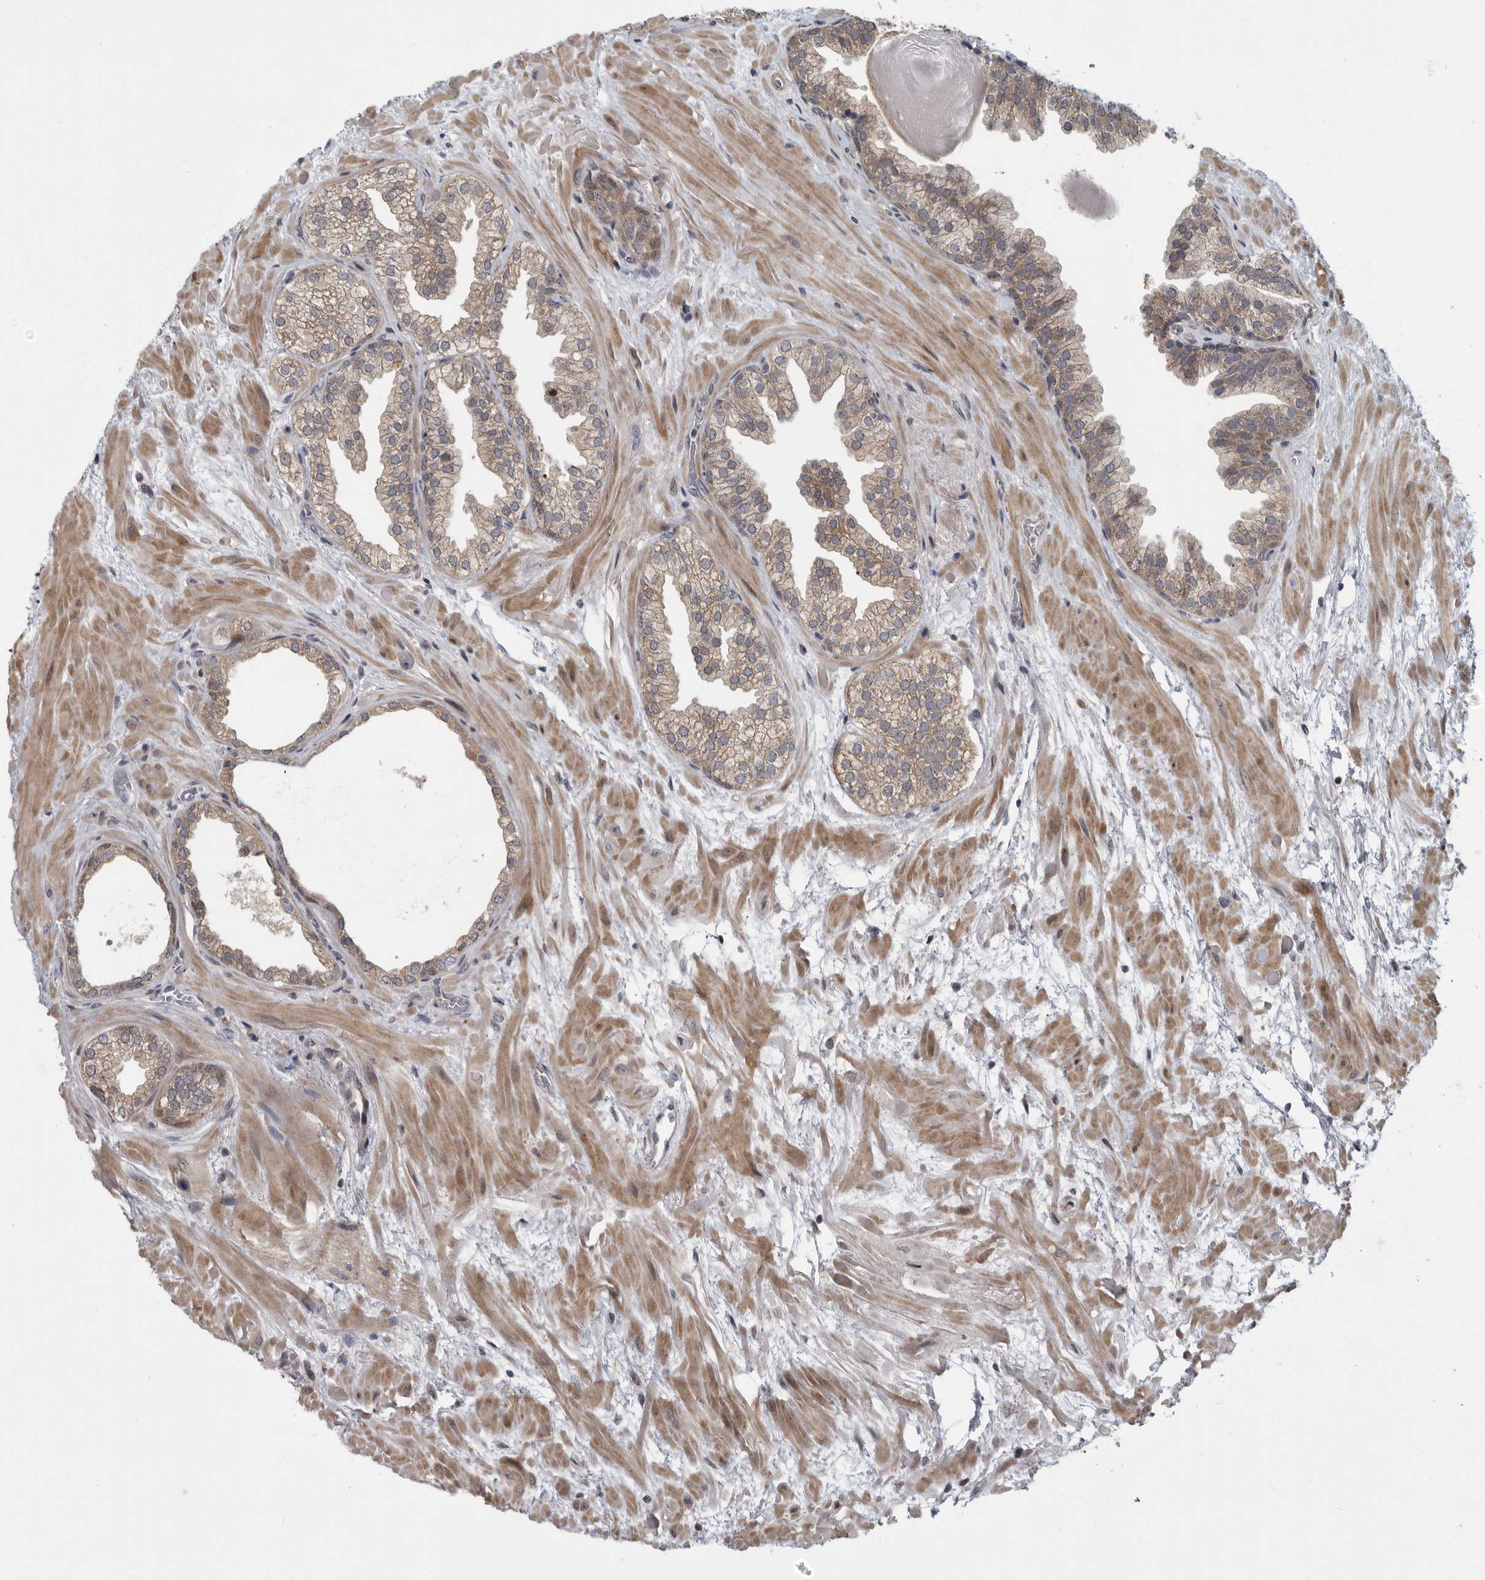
{"staining": {"intensity": "weak", "quantity": "25%-75%", "location": "cytoplasmic/membranous"}, "tissue": "prostate", "cell_type": "Glandular cells", "image_type": "normal", "snomed": [{"axis": "morphology", "description": "Normal tissue, NOS"}, {"axis": "topography", "description": "Prostate"}], "caption": "Protein staining reveals weak cytoplasmic/membranous positivity in approximately 25%-75% of glandular cells in normal prostate.", "gene": "PDE7A", "patient": {"sex": "male", "age": 48}}